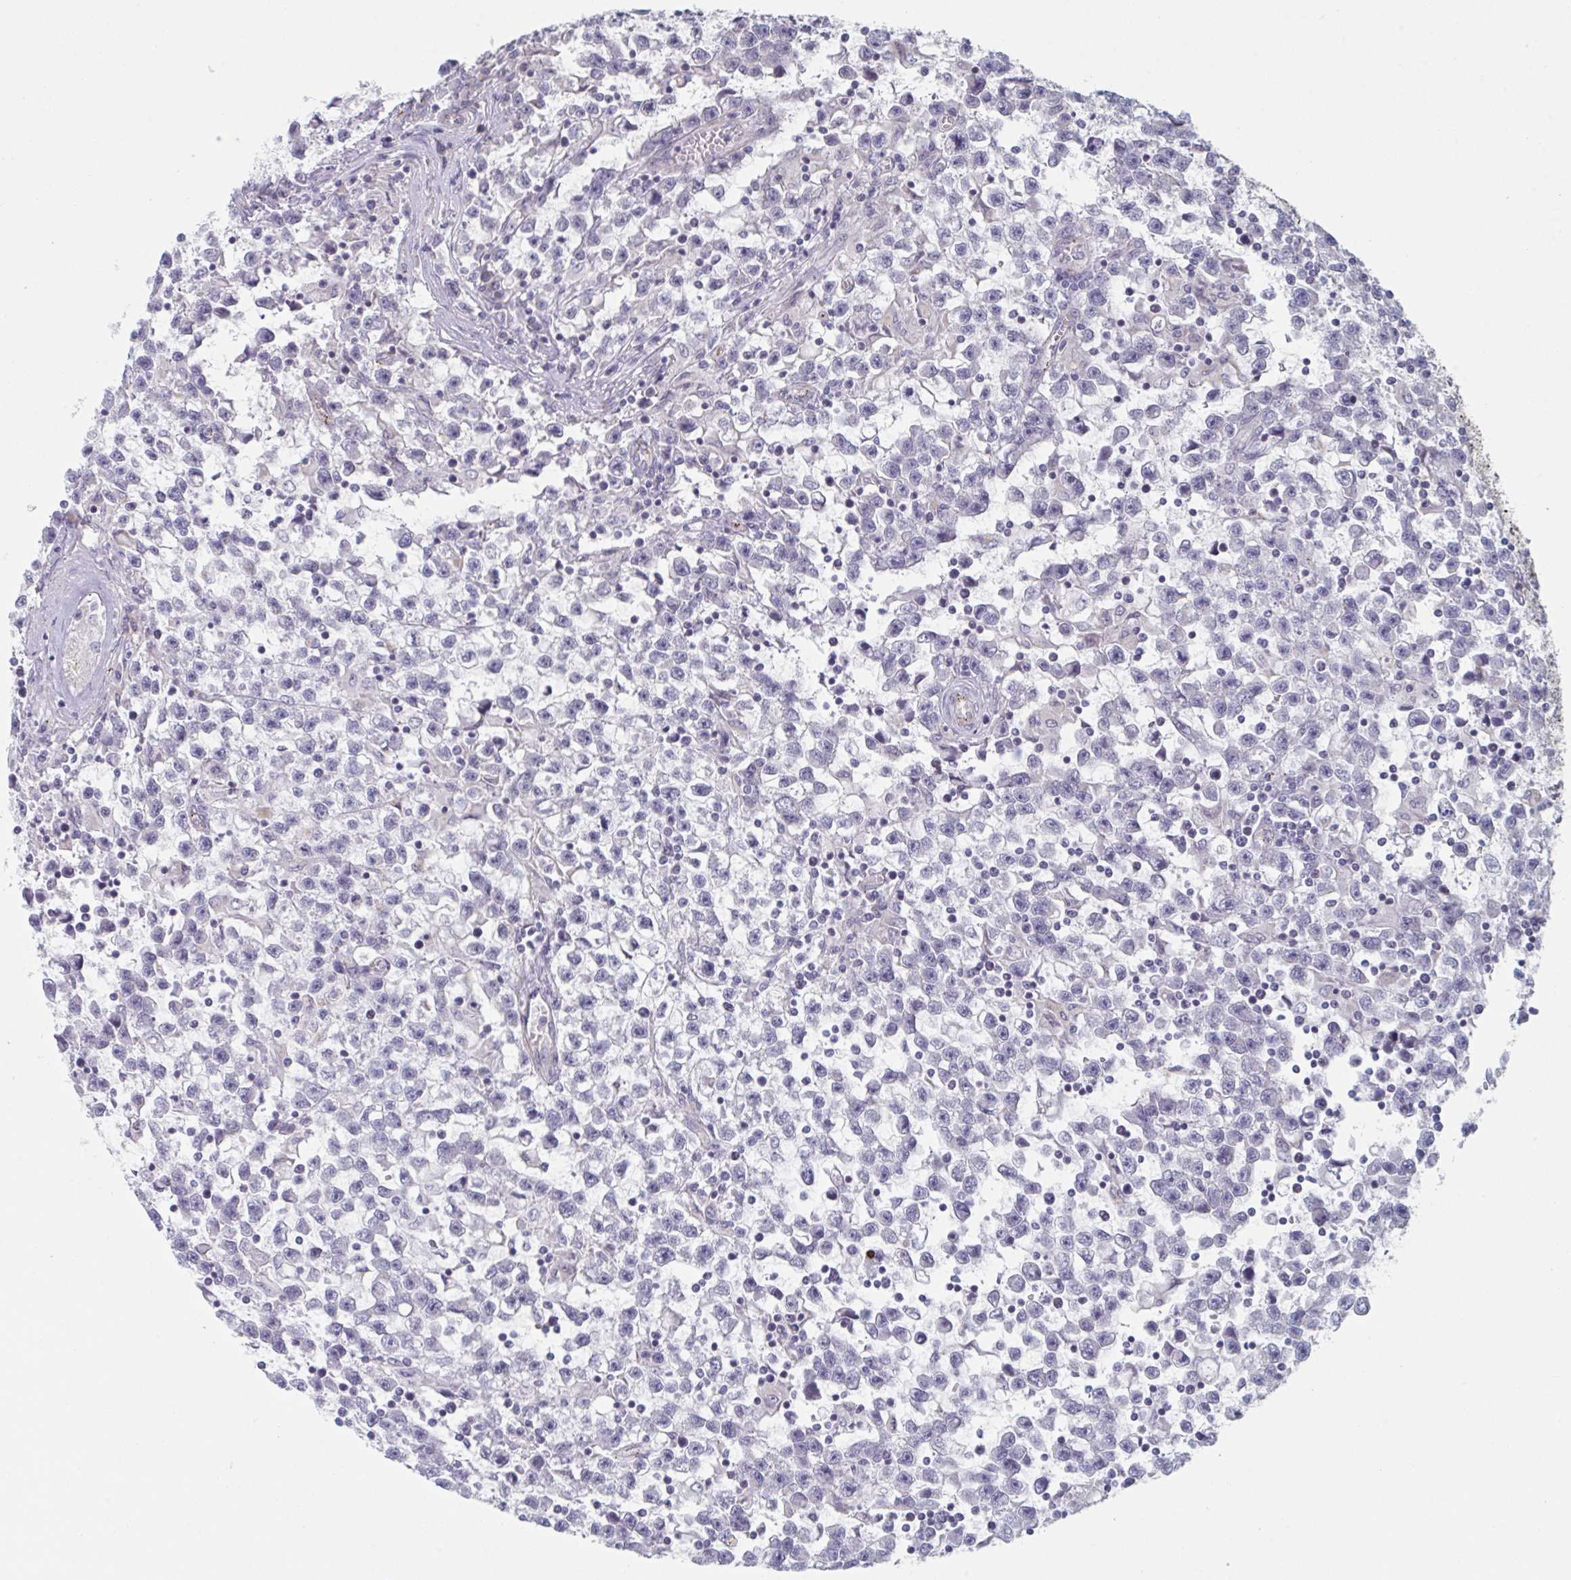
{"staining": {"intensity": "negative", "quantity": "none", "location": "none"}, "tissue": "testis cancer", "cell_type": "Tumor cells", "image_type": "cancer", "snomed": [{"axis": "morphology", "description": "Seminoma, NOS"}, {"axis": "topography", "description": "Testis"}], "caption": "DAB (3,3'-diaminobenzidine) immunohistochemical staining of human seminoma (testis) demonstrates no significant expression in tumor cells.", "gene": "TNFSF10", "patient": {"sex": "male", "age": 31}}